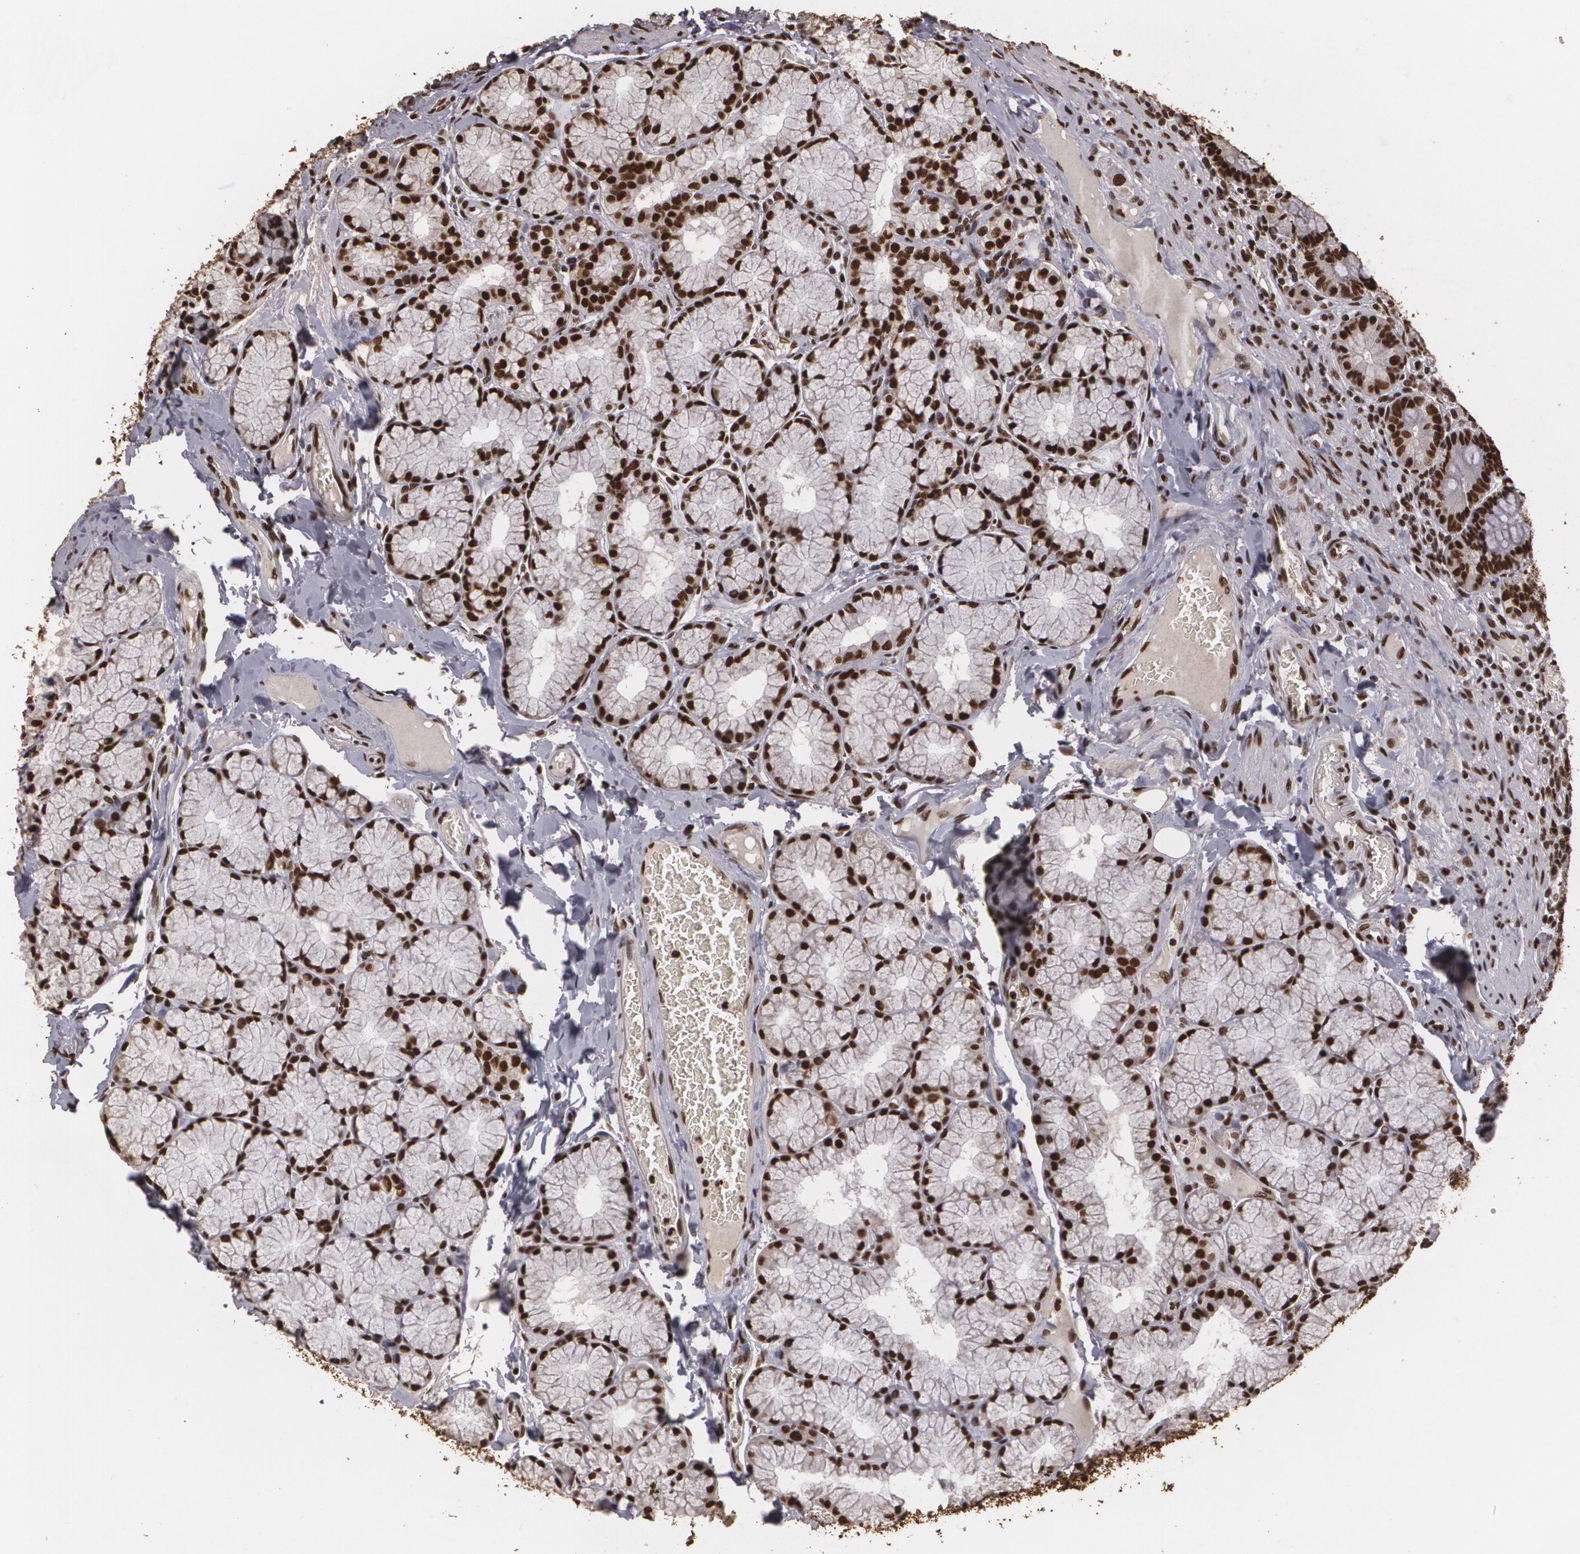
{"staining": {"intensity": "strong", "quantity": ">75%", "location": "nuclear"}, "tissue": "duodenum", "cell_type": "Glandular cells", "image_type": "normal", "snomed": [{"axis": "morphology", "description": "Normal tissue, NOS"}, {"axis": "topography", "description": "Duodenum"}], "caption": "Strong nuclear protein expression is identified in approximately >75% of glandular cells in duodenum.", "gene": "RCOR1", "patient": {"sex": "male", "age": 50}}